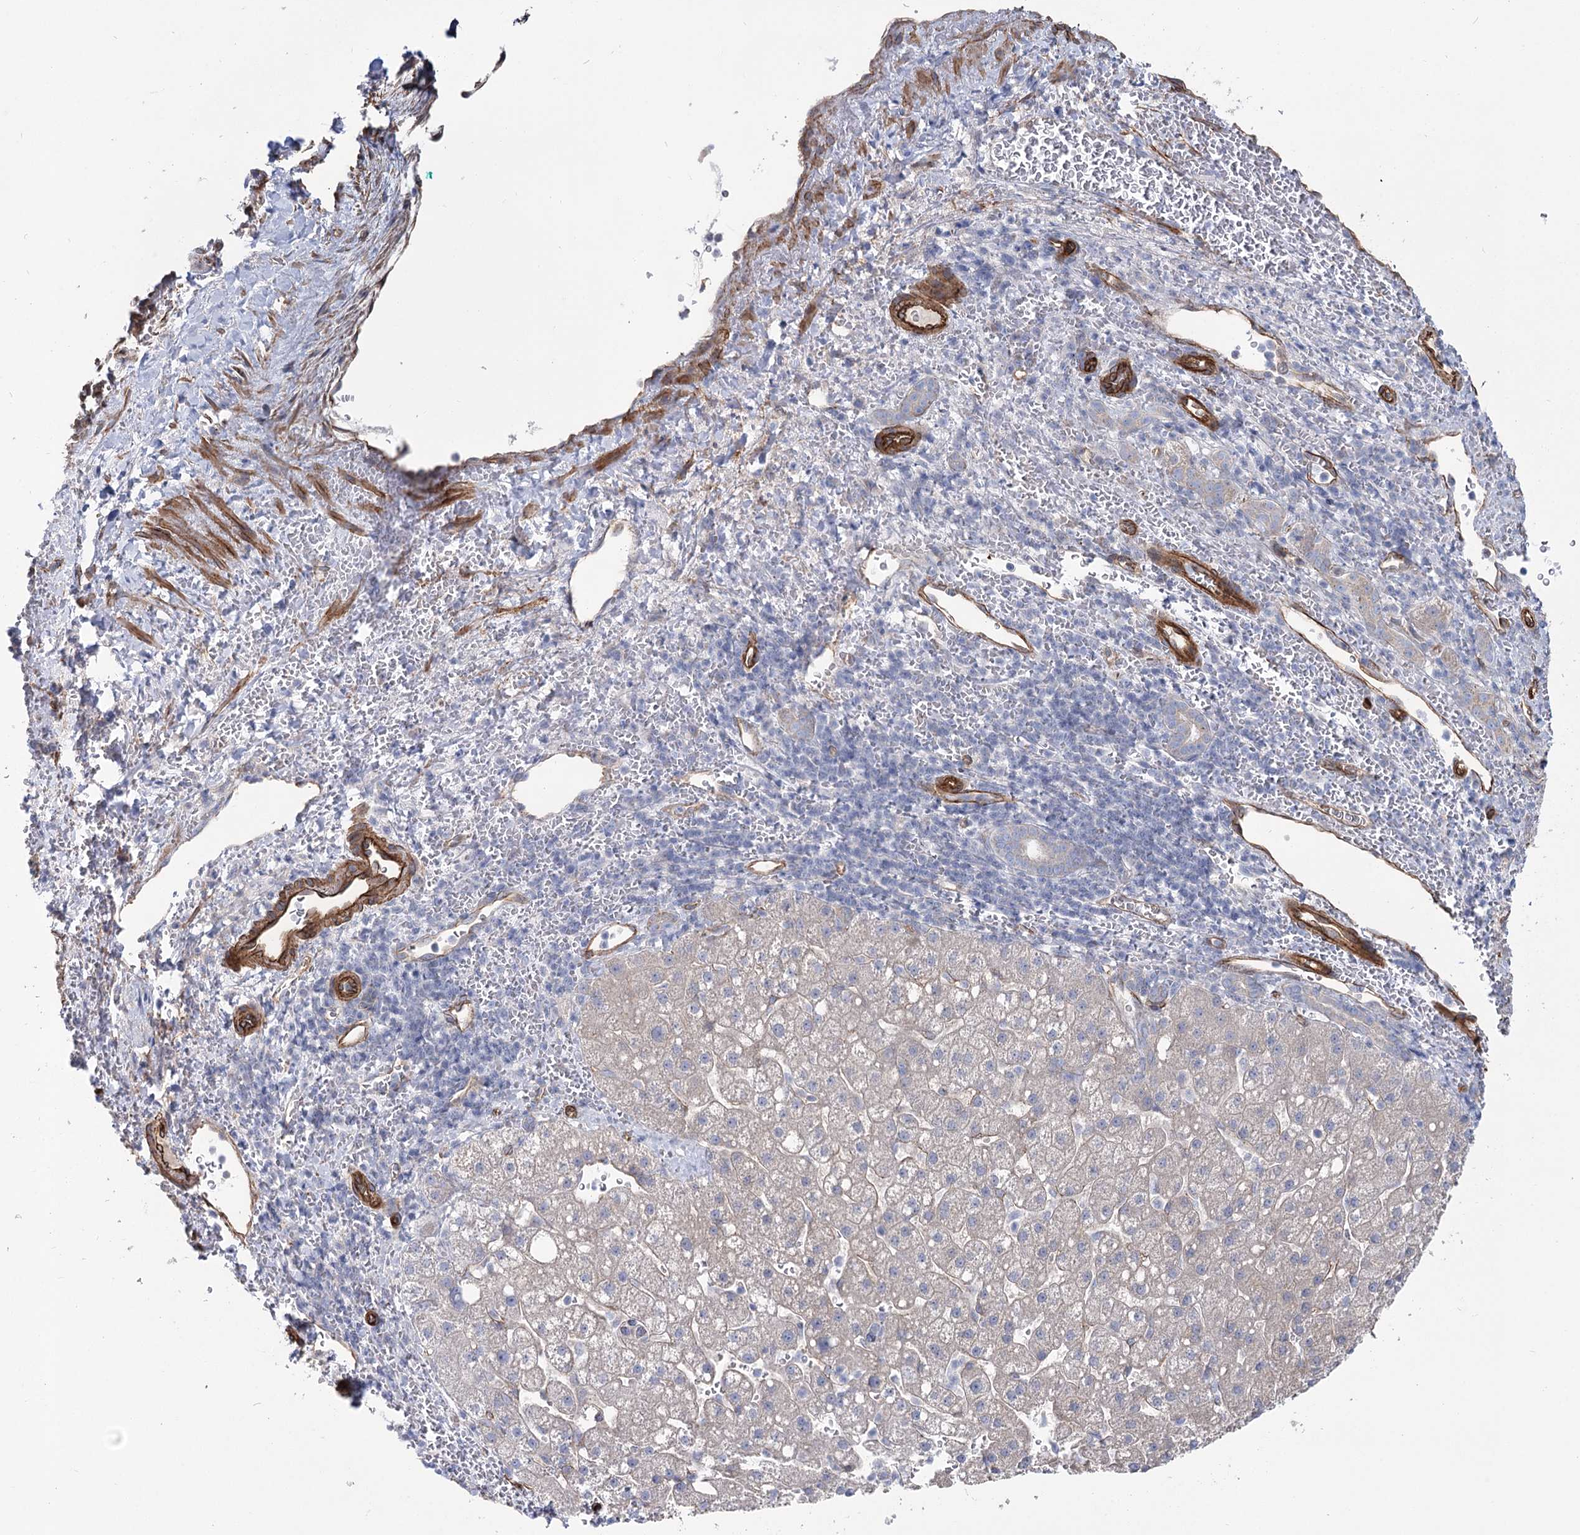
{"staining": {"intensity": "negative", "quantity": "none", "location": "none"}, "tissue": "liver cancer", "cell_type": "Tumor cells", "image_type": "cancer", "snomed": [{"axis": "morphology", "description": "Carcinoma, Hepatocellular, NOS"}, {"axis": "topography", "description": "Liver"}], "caption": "This is an IHC image of liver cancer (hepatocellular carcinoma). There is no expression in tumor cells.", "gene": "TMEM164", "patient": {"sex": "male", "age": 57}}